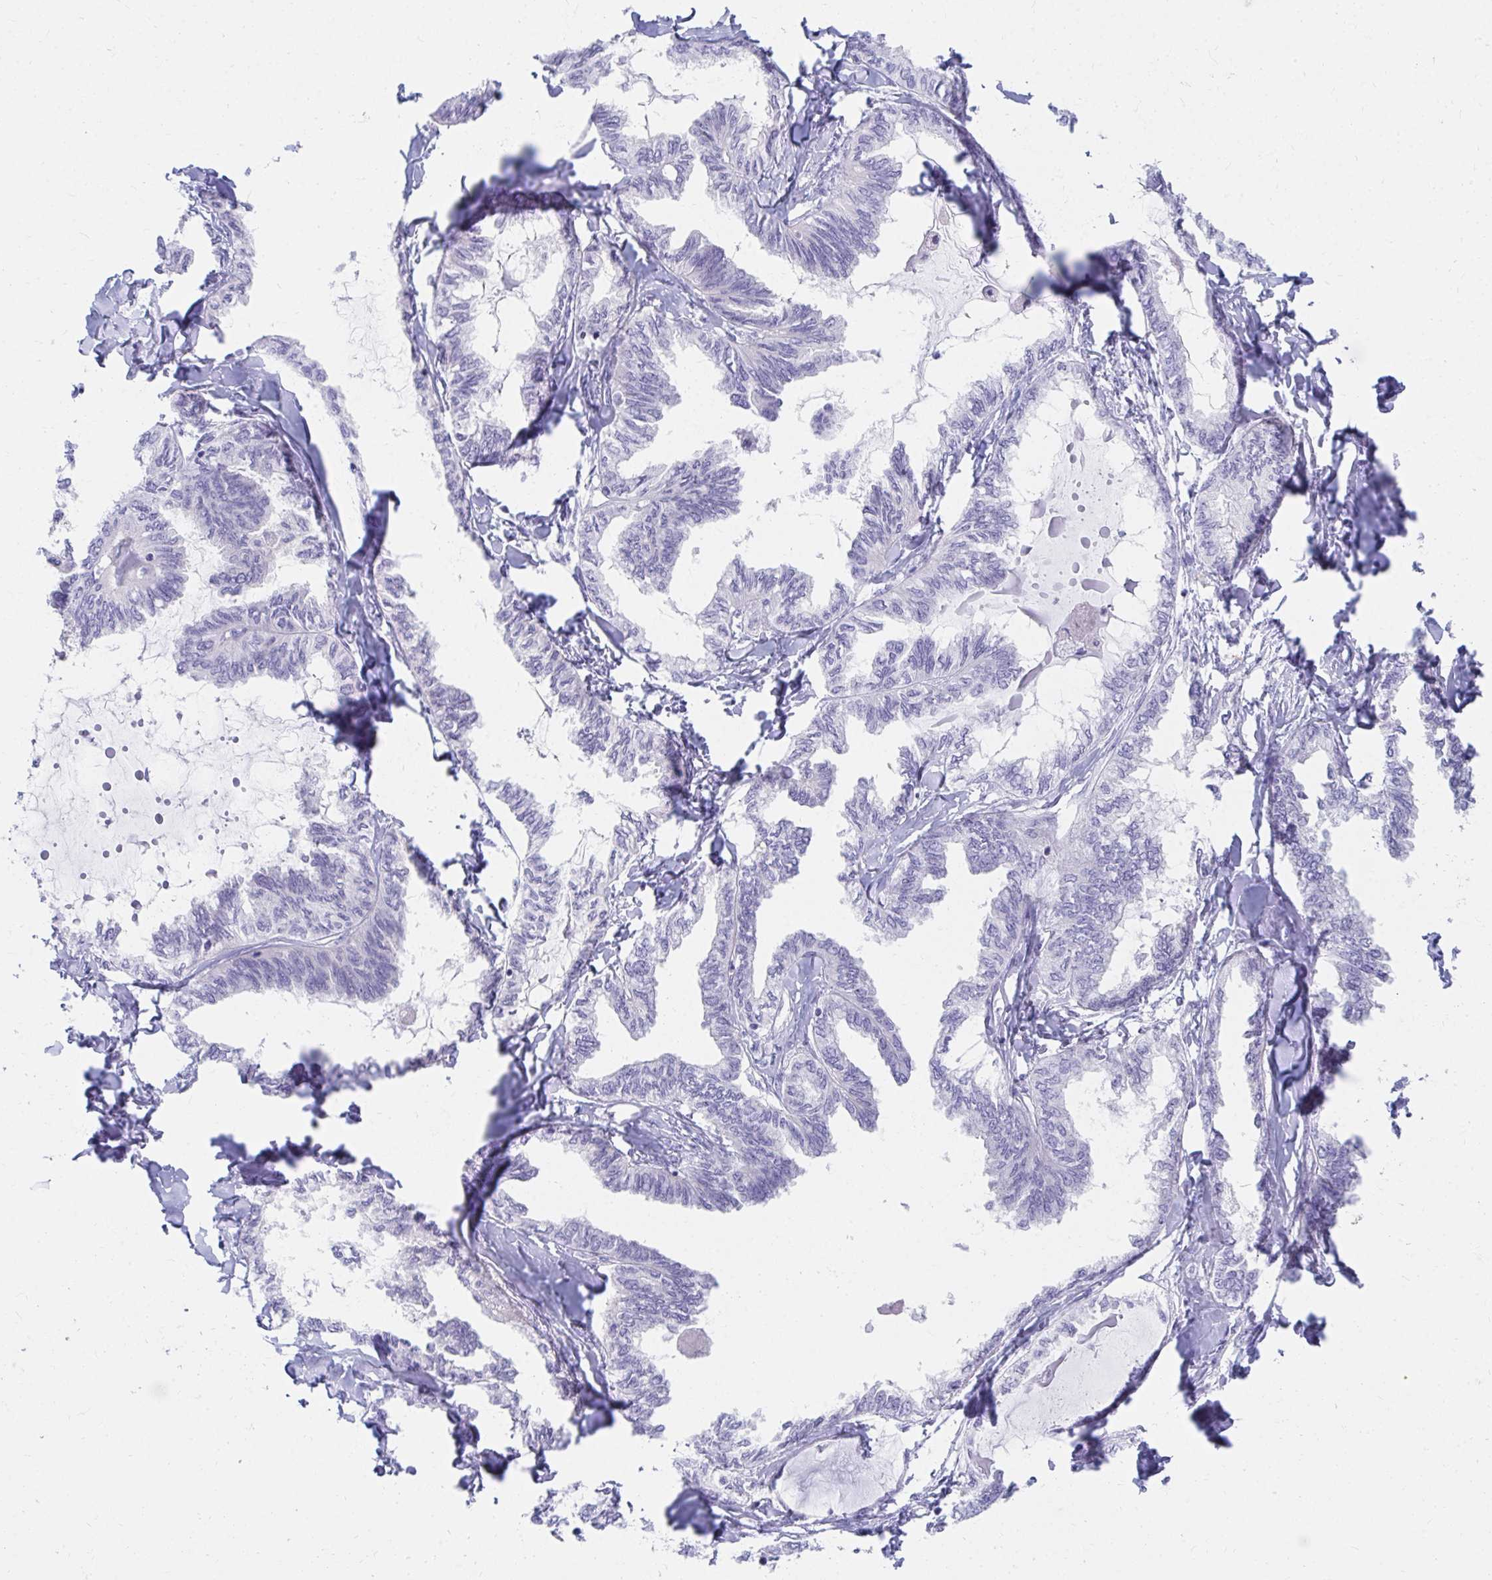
{"staining": {"intensity": "negative", "quantity": "none", "location": "none"}, "tissue": "ovarian cancer", "cell_type": "Tumor cells", "image_type": "cancer", "snomed": [{"axis": "morphology", "description": "Carcinoma, endometroid"}, {"axis": "topography", "description": "Ovary"}], "caption": "This is a image of IHC staining of ovarian cancer, which shows no expression in tumor cells.", "gene": "C19orf81", "patient": {"sex": "female", "age": 70}}